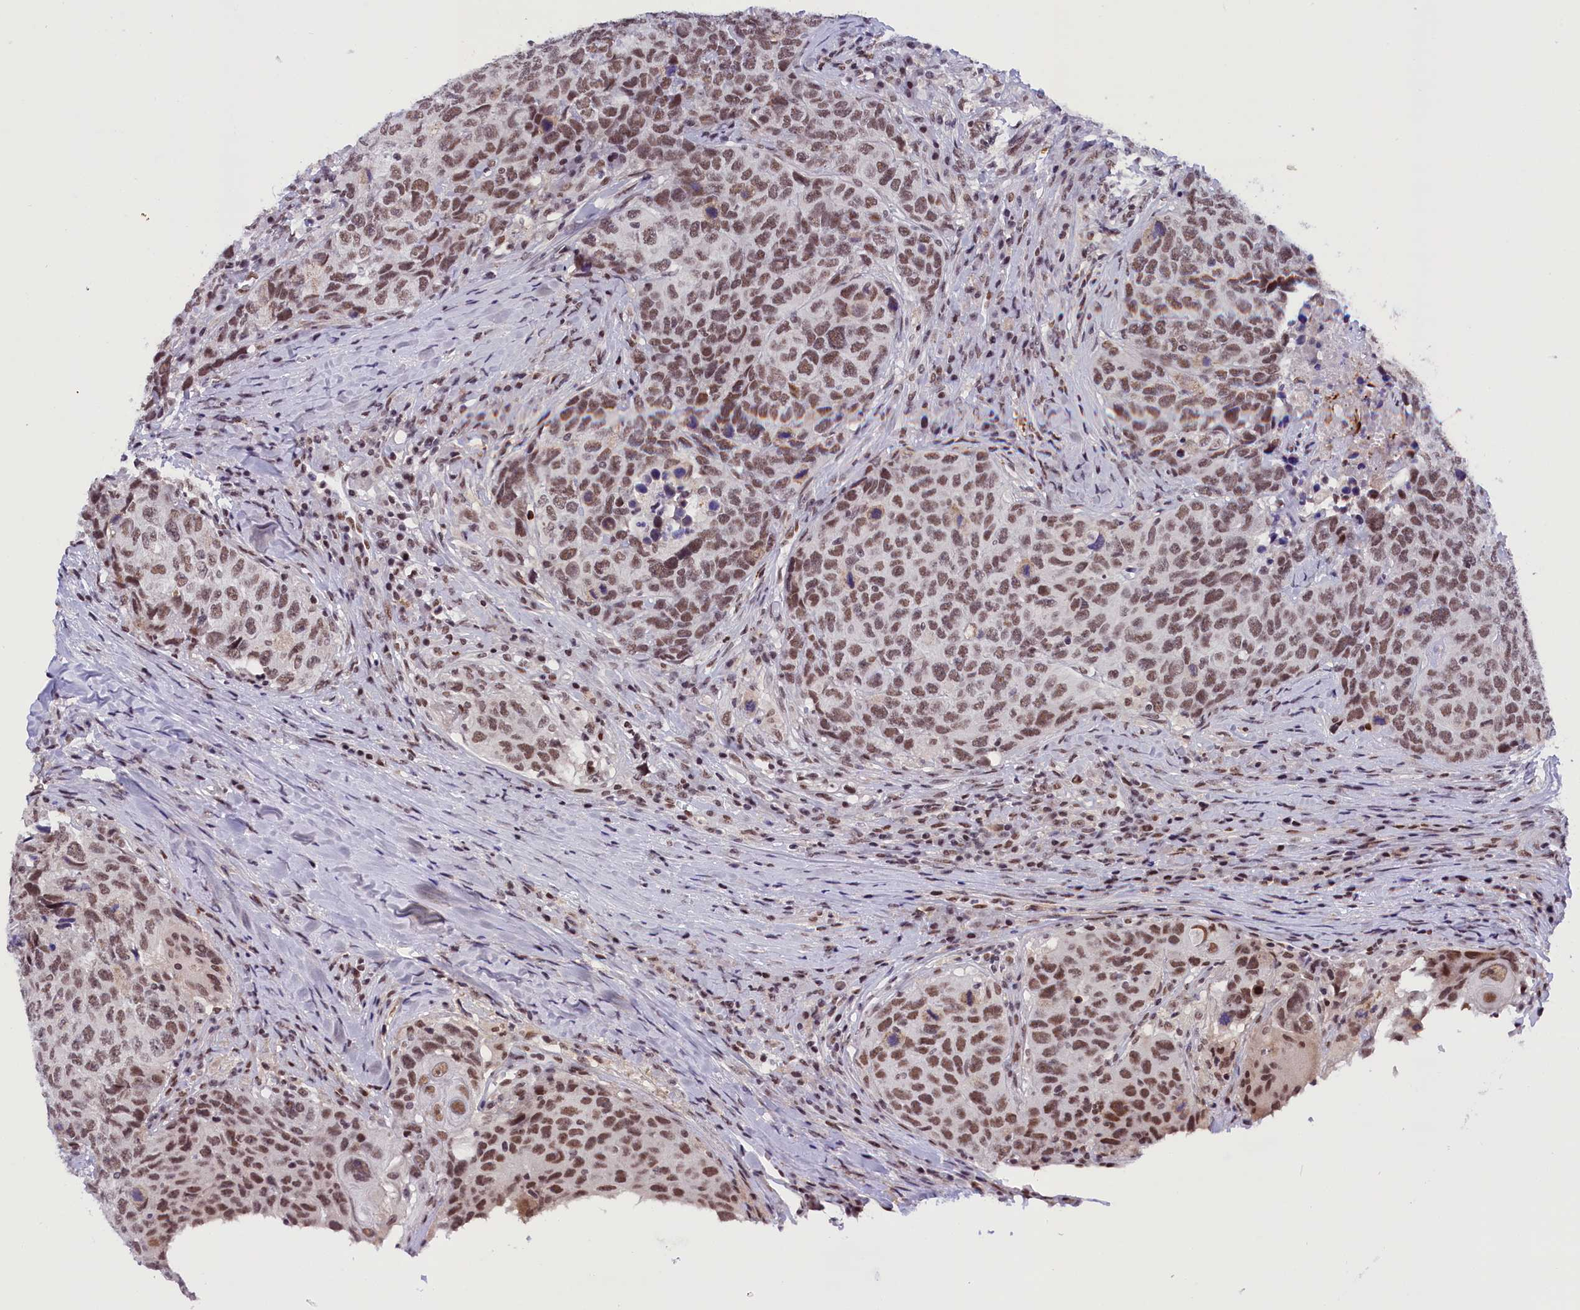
{"staining": {"intensity": "moderate", "quantity": ">75%", "location": "nuclear"}, "tissue": "head and neck cancer", "cell_type": "Tumor cells", "image_type": "cancer", "snomed": [{"axis": "morphology", "description": "Squamous cell carcinoma, NOS"}, {"axis": "topography", "description": "Head-Neck"}], "caption": "Tumor cells display medium levels of moderate nuclear staining in approximately >75% of cells in human head and neck squamous cell carcinoma.", "gene": "CDYL2", "patient": {"sex": "male", "age": 66}}